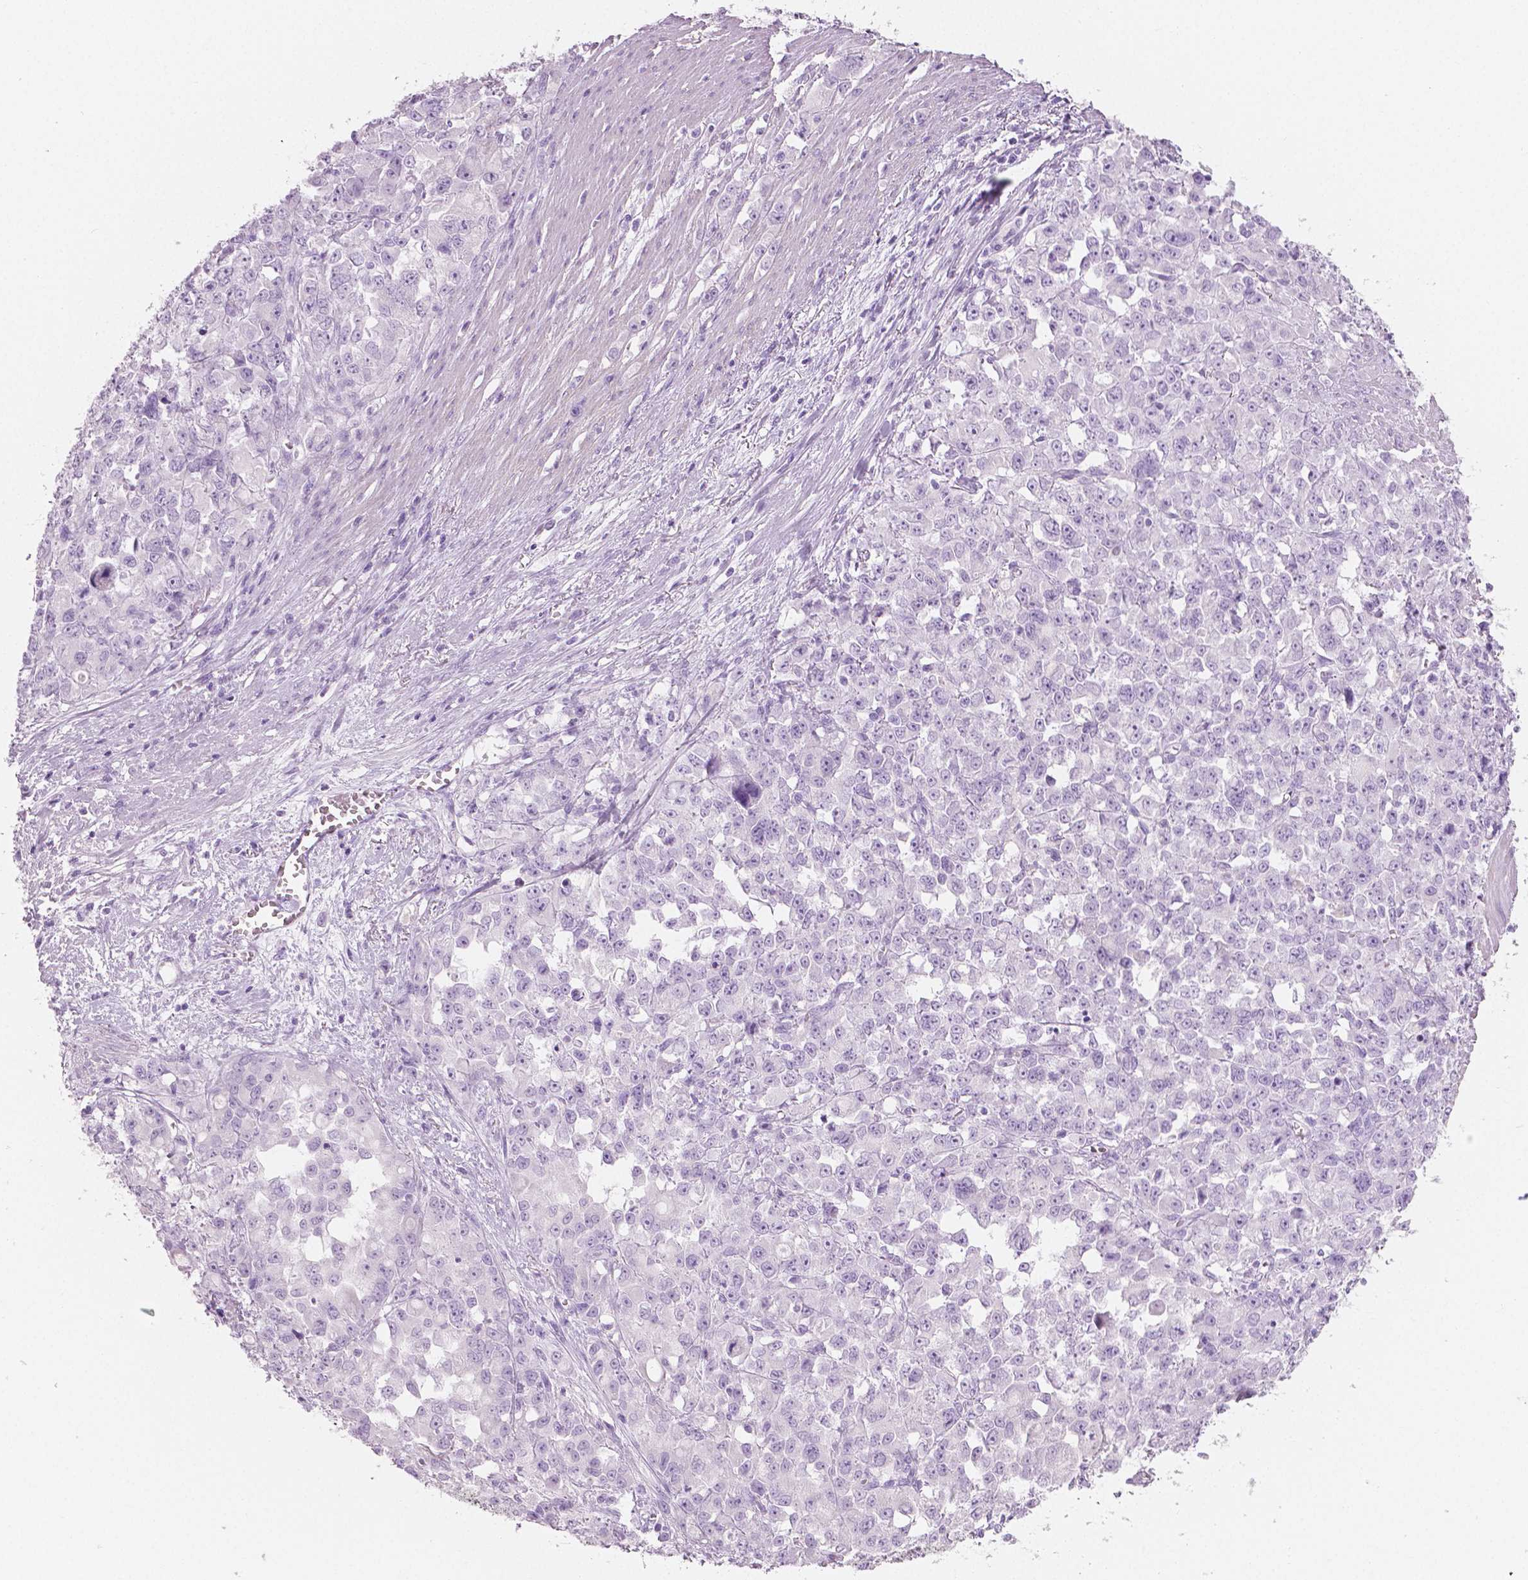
{"staining": {"intensity": "negative", "quantity": "none", "location": "none"}, "tissue": "stomach cancer", "cell_type": "Tumor cells", "image_type": "cancer", "snomed": [{"axis": "morphology", "description": "Adenocarcinoma, NOS"}, {"axis": "topography", "description": "Stomach"}], "caption": "Human adenocarcinoma (stomach) stained for a protein using IHC demonstrates no staining in tumor cells.", "gene": "PLIN4", "patient": {"sex": "female", "age": 76}}